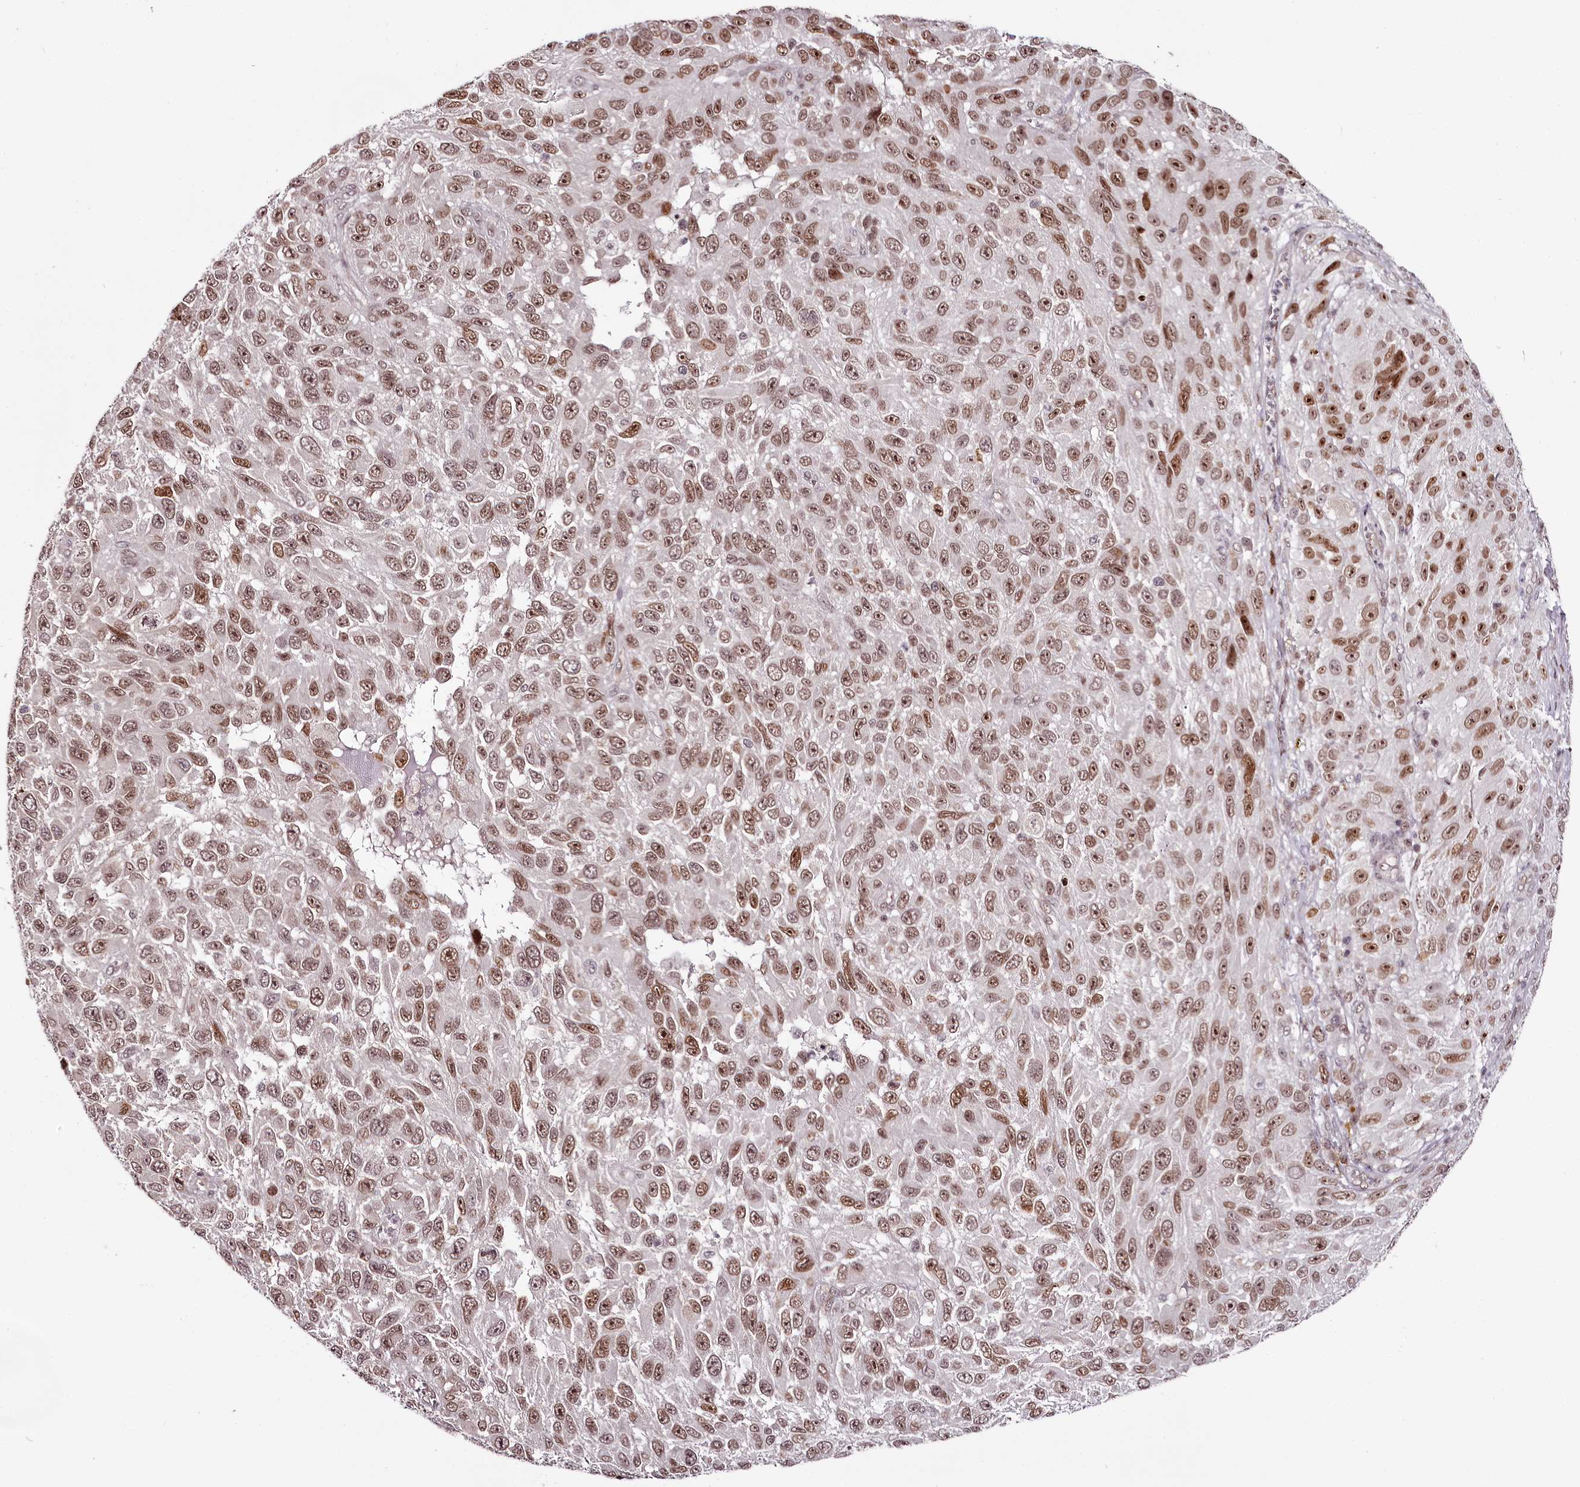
{"staining": {"intensity": "moderate", "quantity": ">75%", "location": "nuclear"}, "tissue": "melanoma", "cell_type": "Tumor cells", "image_type": "cancer", "snomed": [{"axis": "morphology", "description": "Malignant melanoma, NOS"}, {"axis": "topography", "description": "Skin"}], "caption": "Protein analysis of melanoma tissue displays moderate nuclear positivity in approximately >75% of tumor cells.", "gene": "THYN1", "patient": {"sex": "female", "age": 96}}